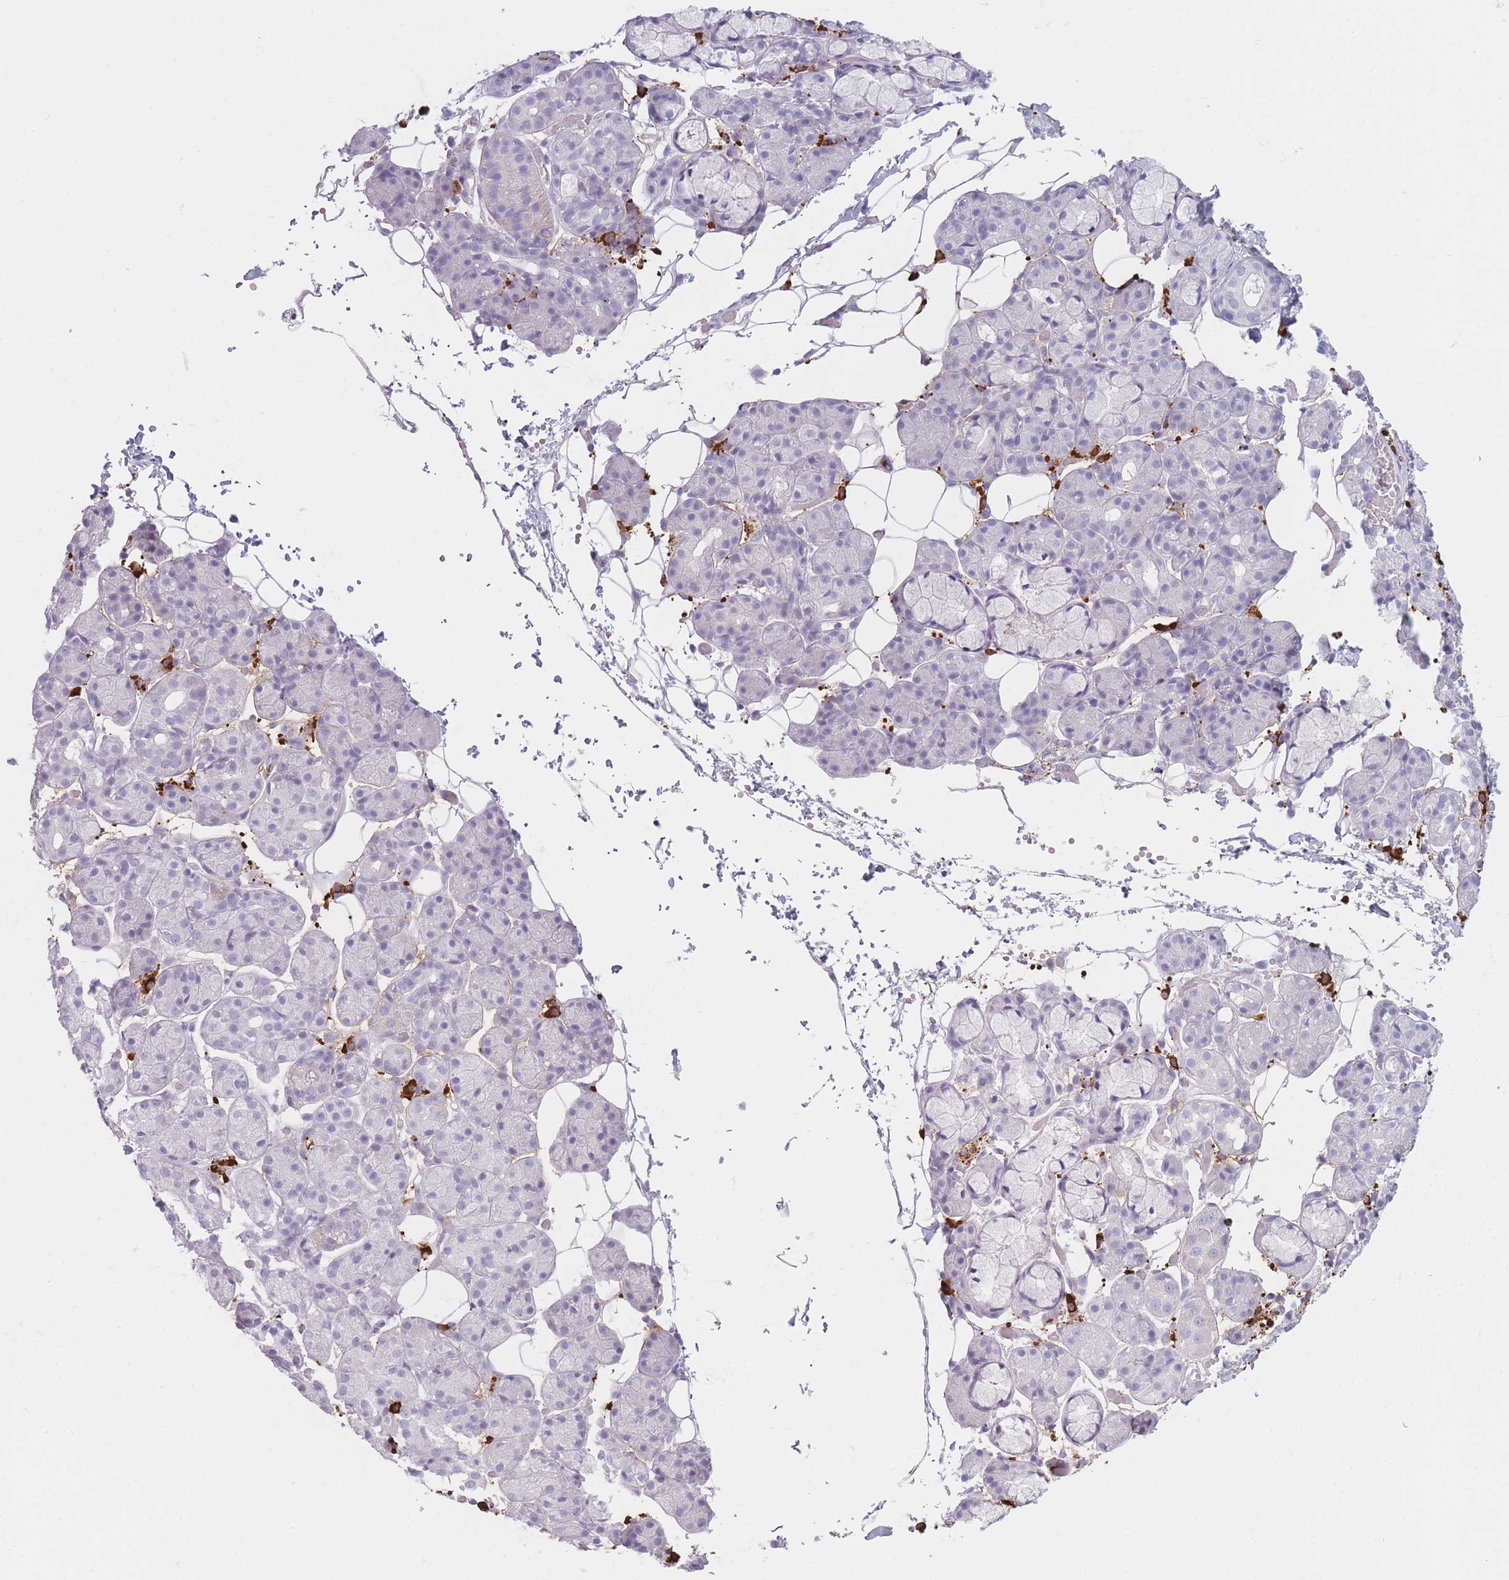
{"staining": {"intensity": "negative", "quantity": "none", "location": "none"}, "tissue": "salivary gland", "cell_type": "Glandular cells", "image_type": "normal", "snomed": [{"axis": "morphology", "description": "Normal tissue, NOS"}, {"axis": "topography", "description": "Salivary gland"}], "caption": "An IHC image of benign salivary gland is shown. There is no staining in glandular cells of salivary gland.", "gene": "PLEKHG2", "patient": {"sex": "male", "age": 63}}